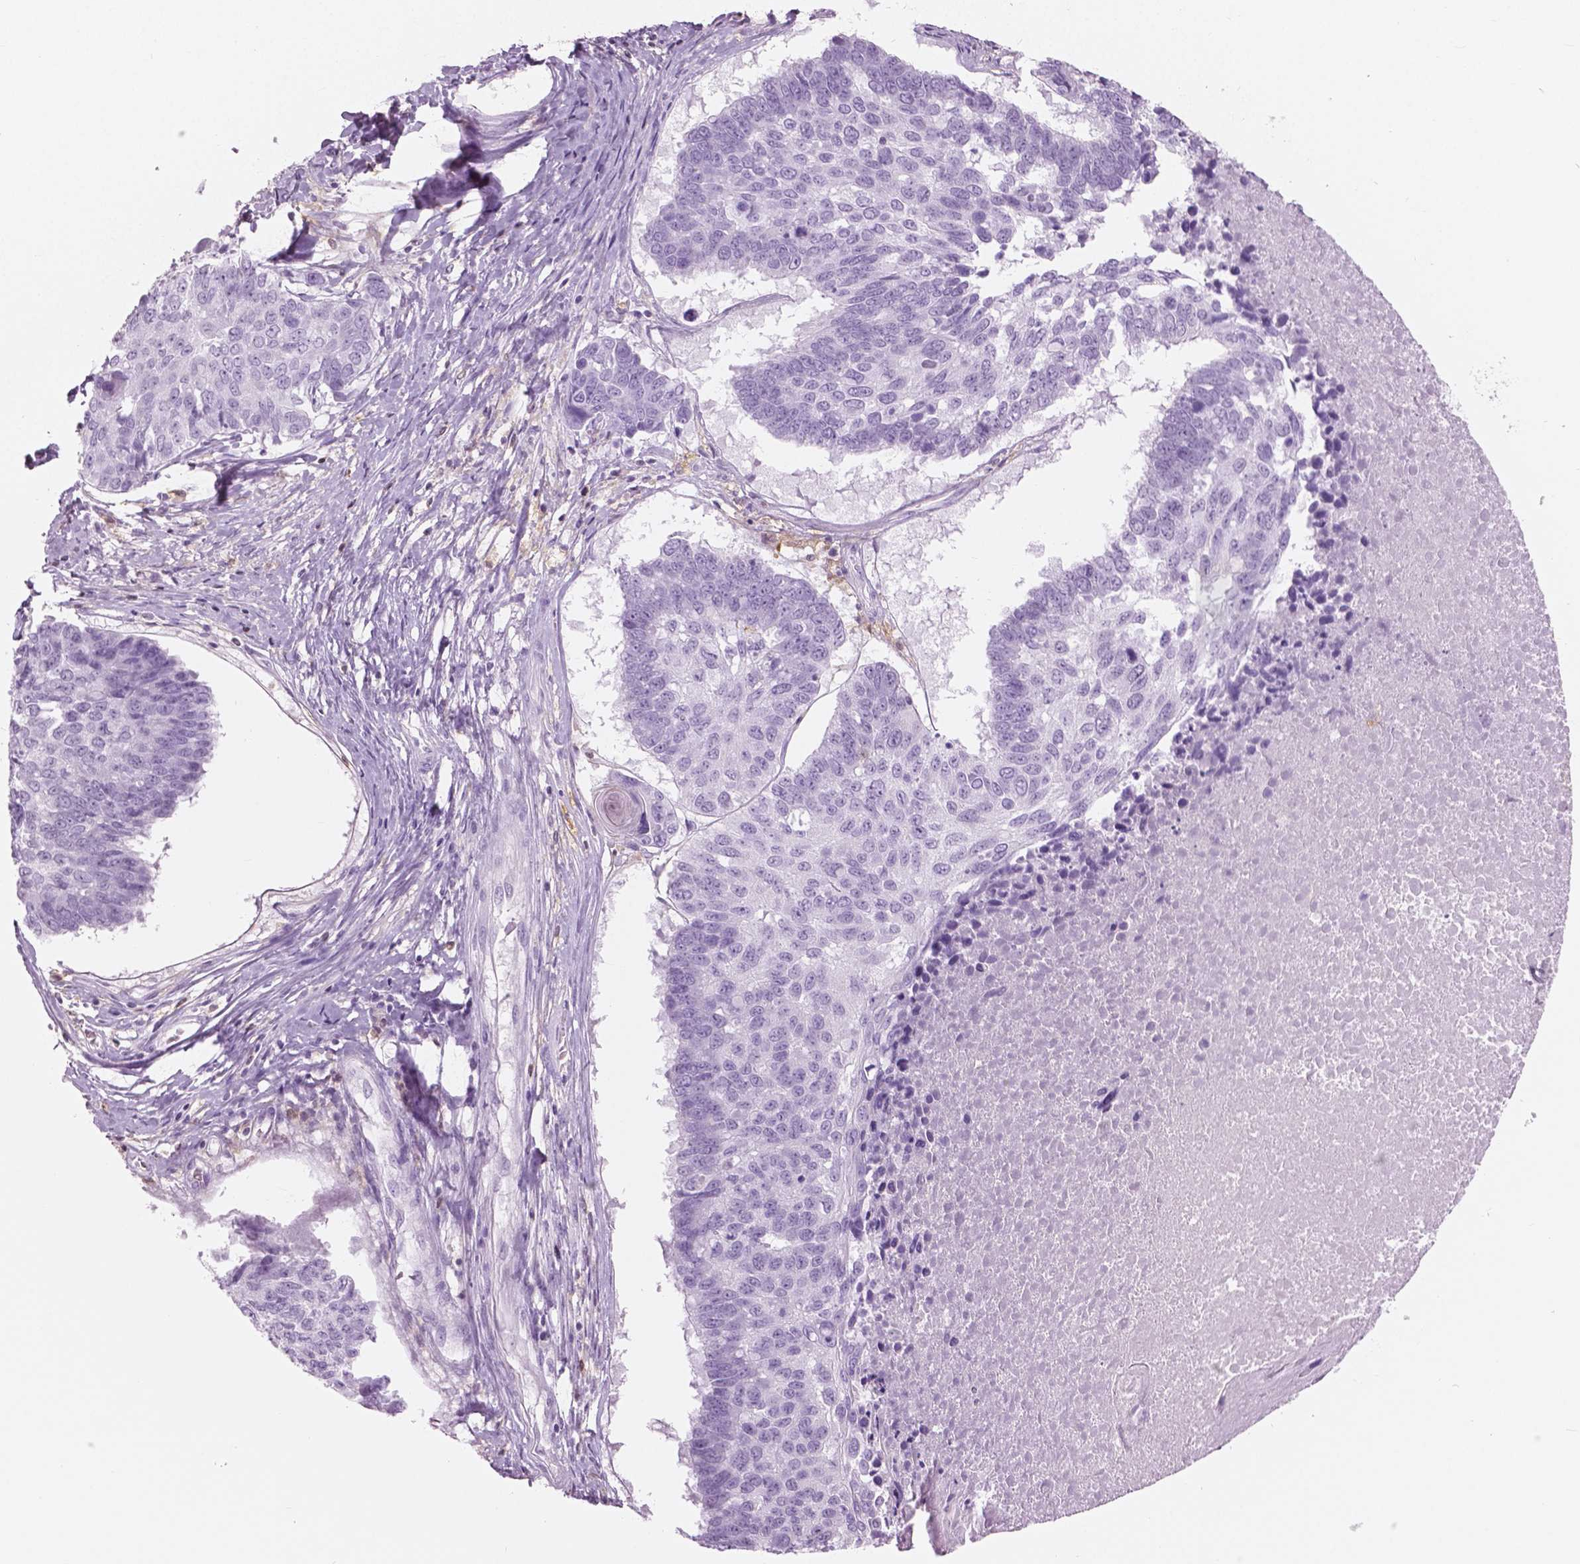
{"staining": {"intensity": "negative", "quantity": "none", "location": "none"}, "tissue": "lung cancer", "cell_type": "Tumor cells", "image_type": "cancer", "snomed": [{"axis": "morphology", "description": "Squamous cell carcinoma, NOS"}, {"axis": "topography", "description": "Lung"}], "caption": "Image shows no protein expression in tumor cells of squamous cell carcinoma (lung) tissue.", "gene": "GALM", "patient": {"sex": "male", "age": 73}}